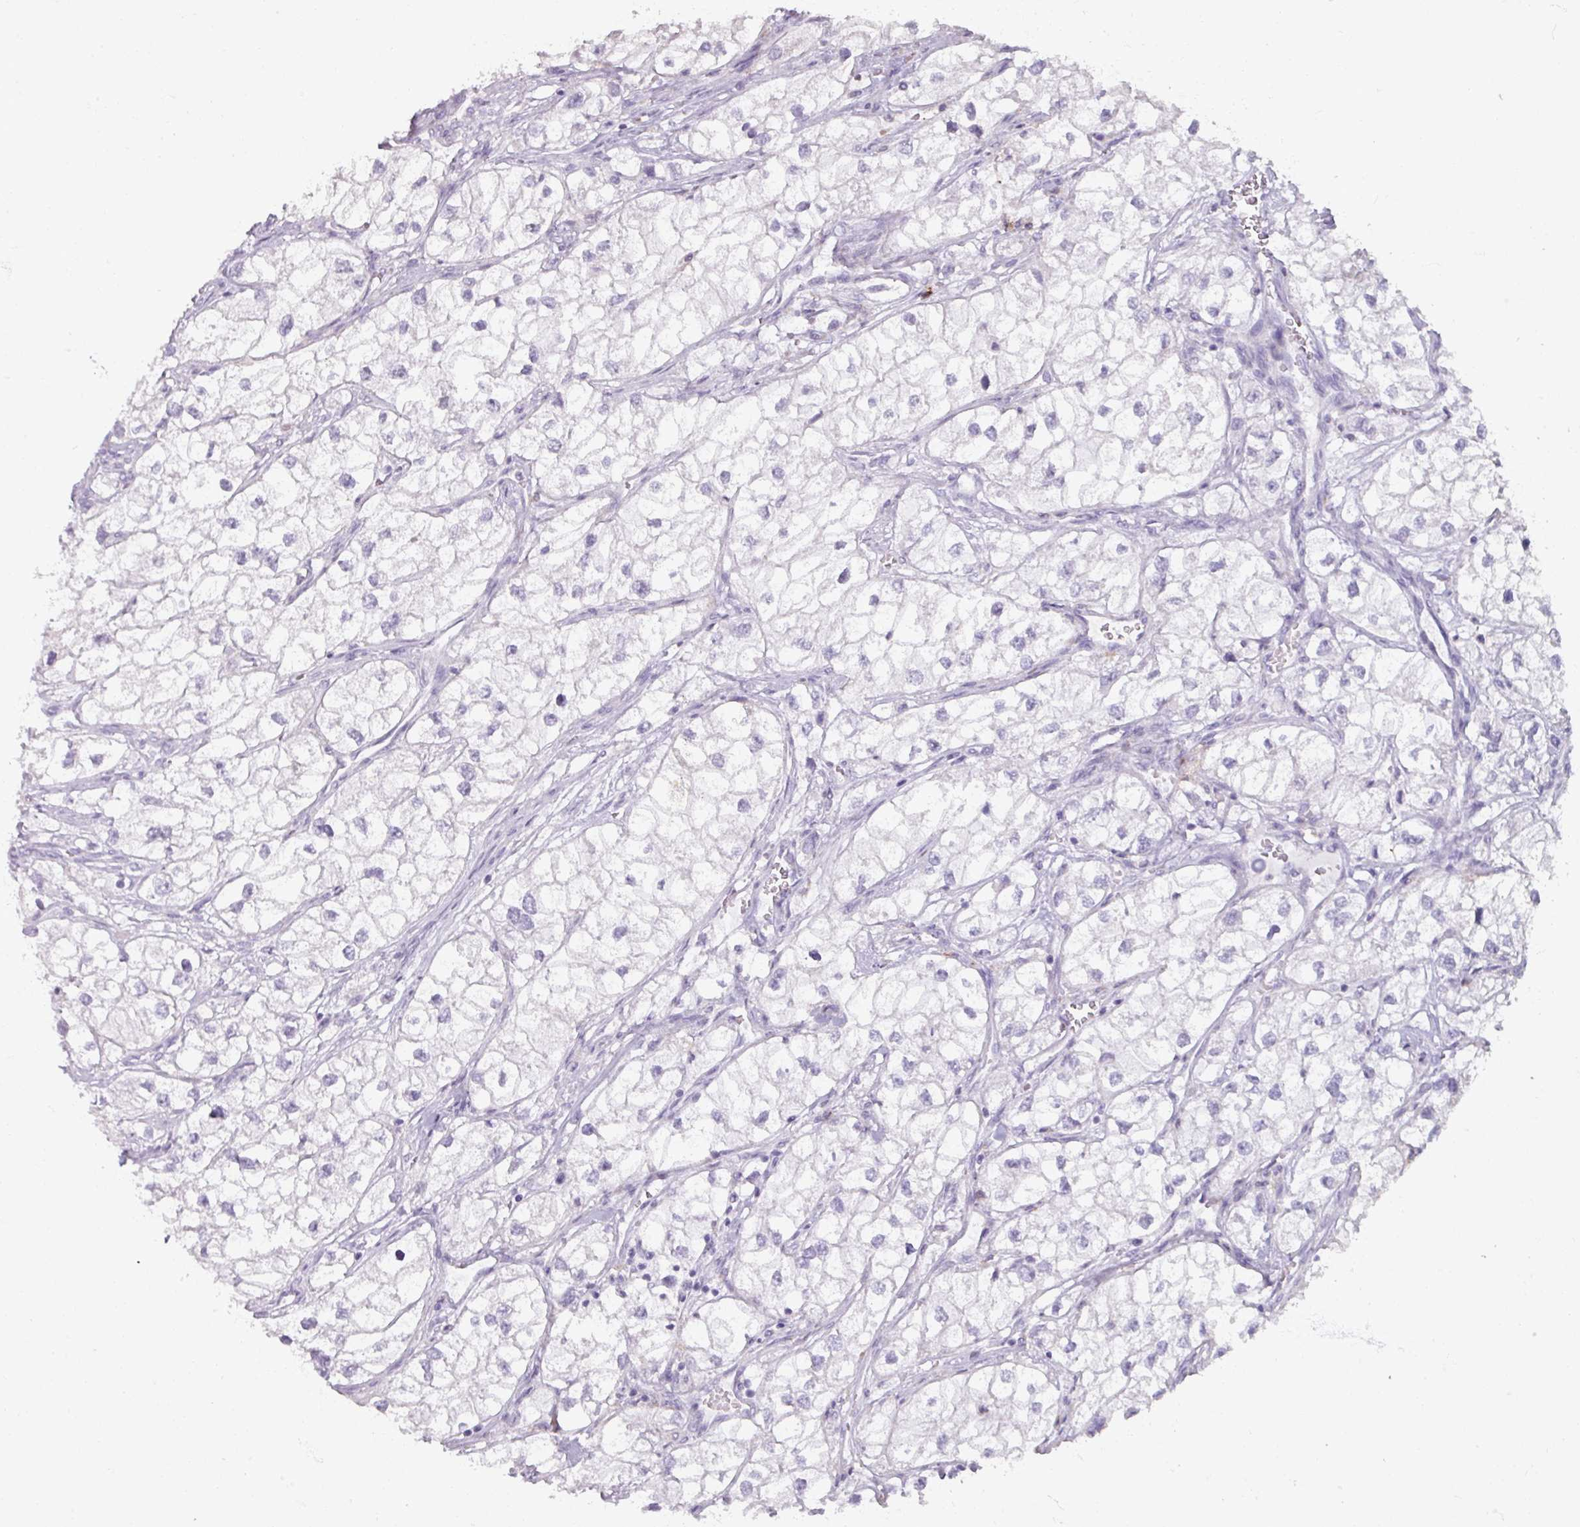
{"staining": {"intensity": "negative", "quantity": "none", "location": "none"}, "tissue": "renal cancer", "cell_type": "Tumor cells", "image_type": "cancer", "snomed": [{"axis": "morphology", "description": "Adenocarcinoma, NOS"}, {"axis": "topography", "description": "Kidney"}], "caption": "Immunohistochemical staining of renal cancer displays no significant expression in tumor cells.", "gene": "SLC27A5", "patient": {"sex": "male", "age": 59}}